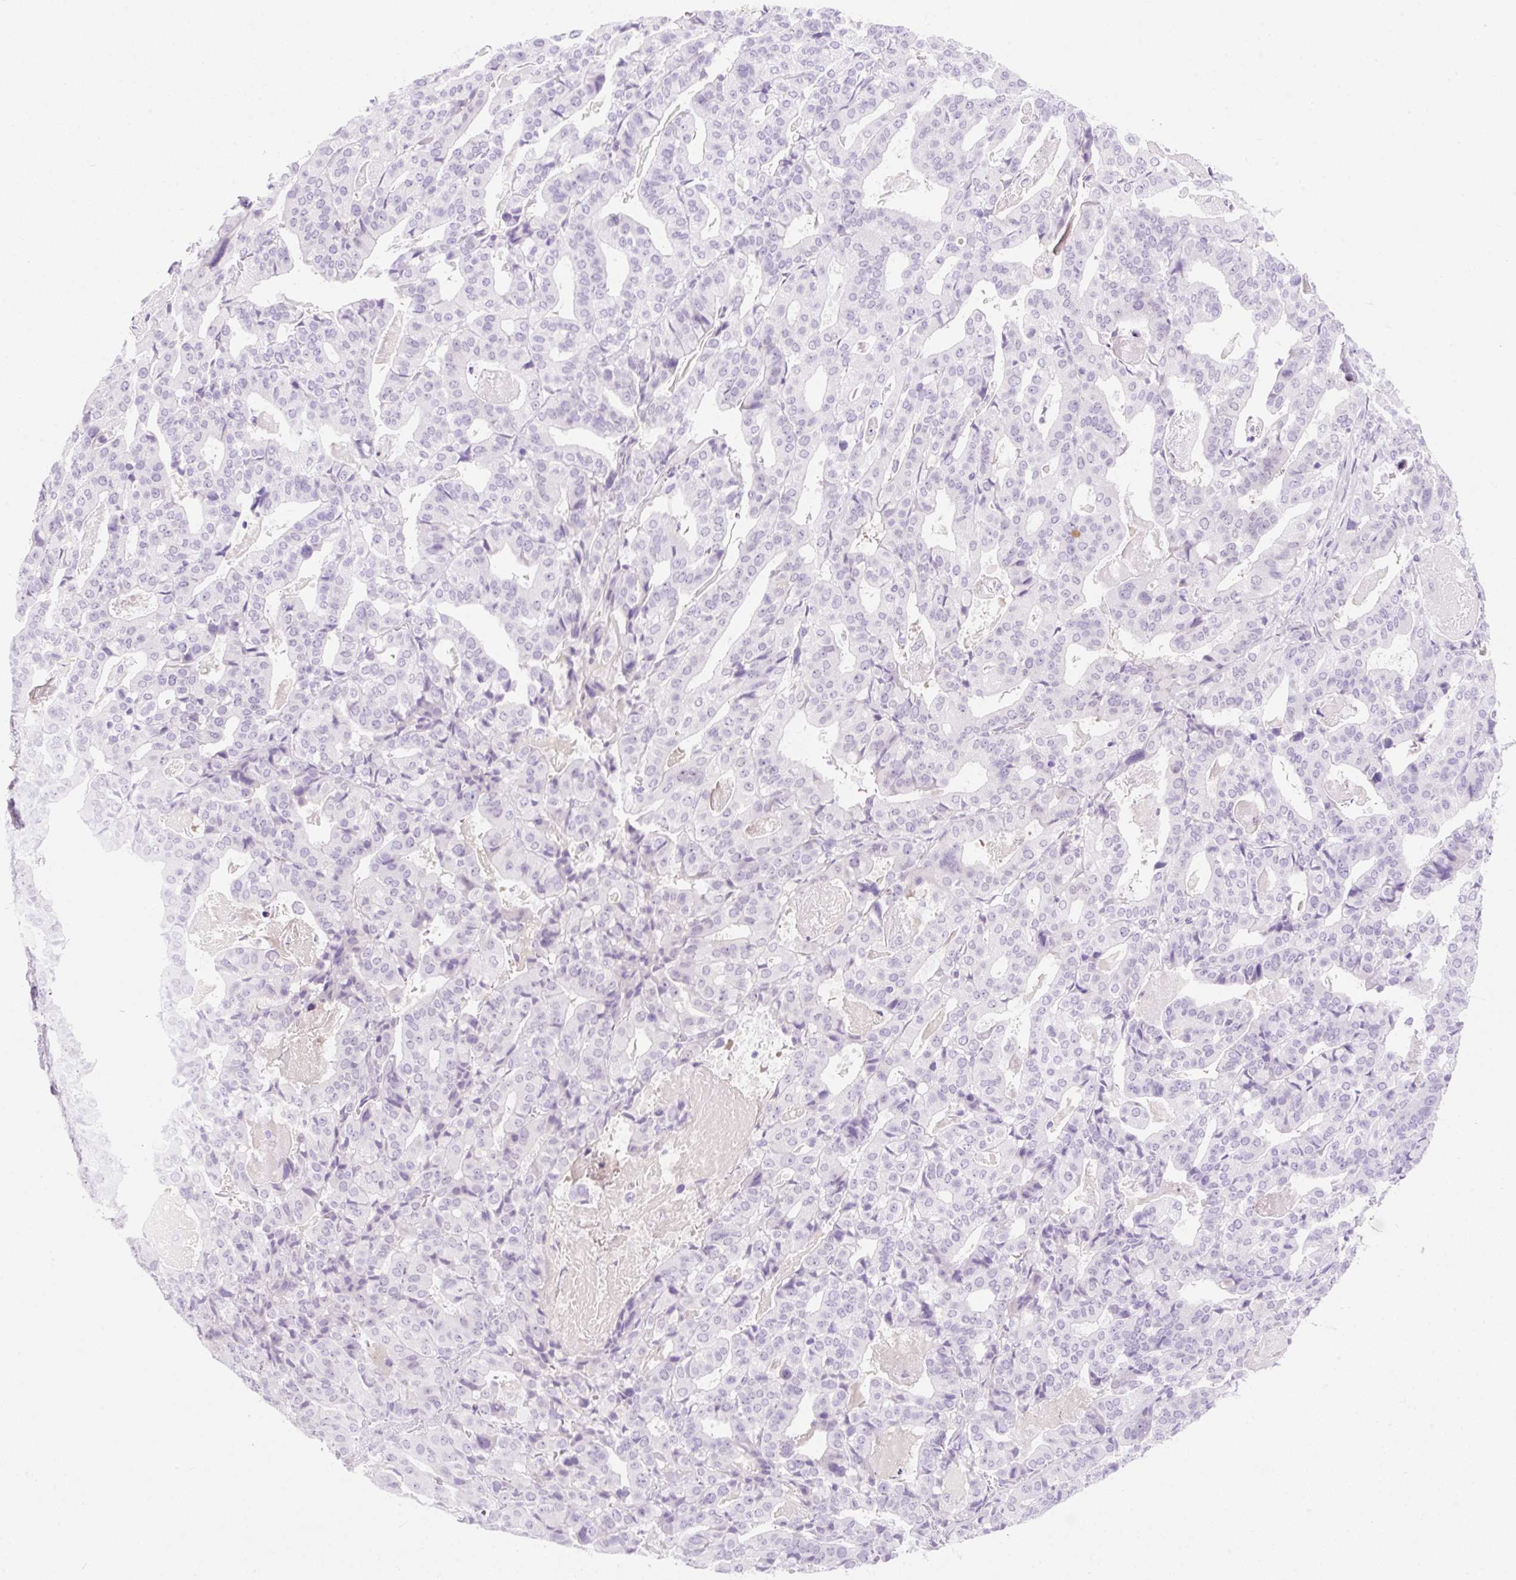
{"staining": {"intensity": "negative", "quantity": "none", "location": "none"}, "tissue": "stomach cancer", "cell_type": "Tumor cells", "image_type": "cancer", "snomed": [{"axis": "morphology", "description": "Adenocarcinoma, NOS"}, {"axis": "topography", "description": "Stomach"}], "caption": "Micrograph shows no protein staining in tumor cells of adenocarcinoma (stomach) tissue.", "gene": "ZNF121", "patient": {"sex": "male", "age": 48}}